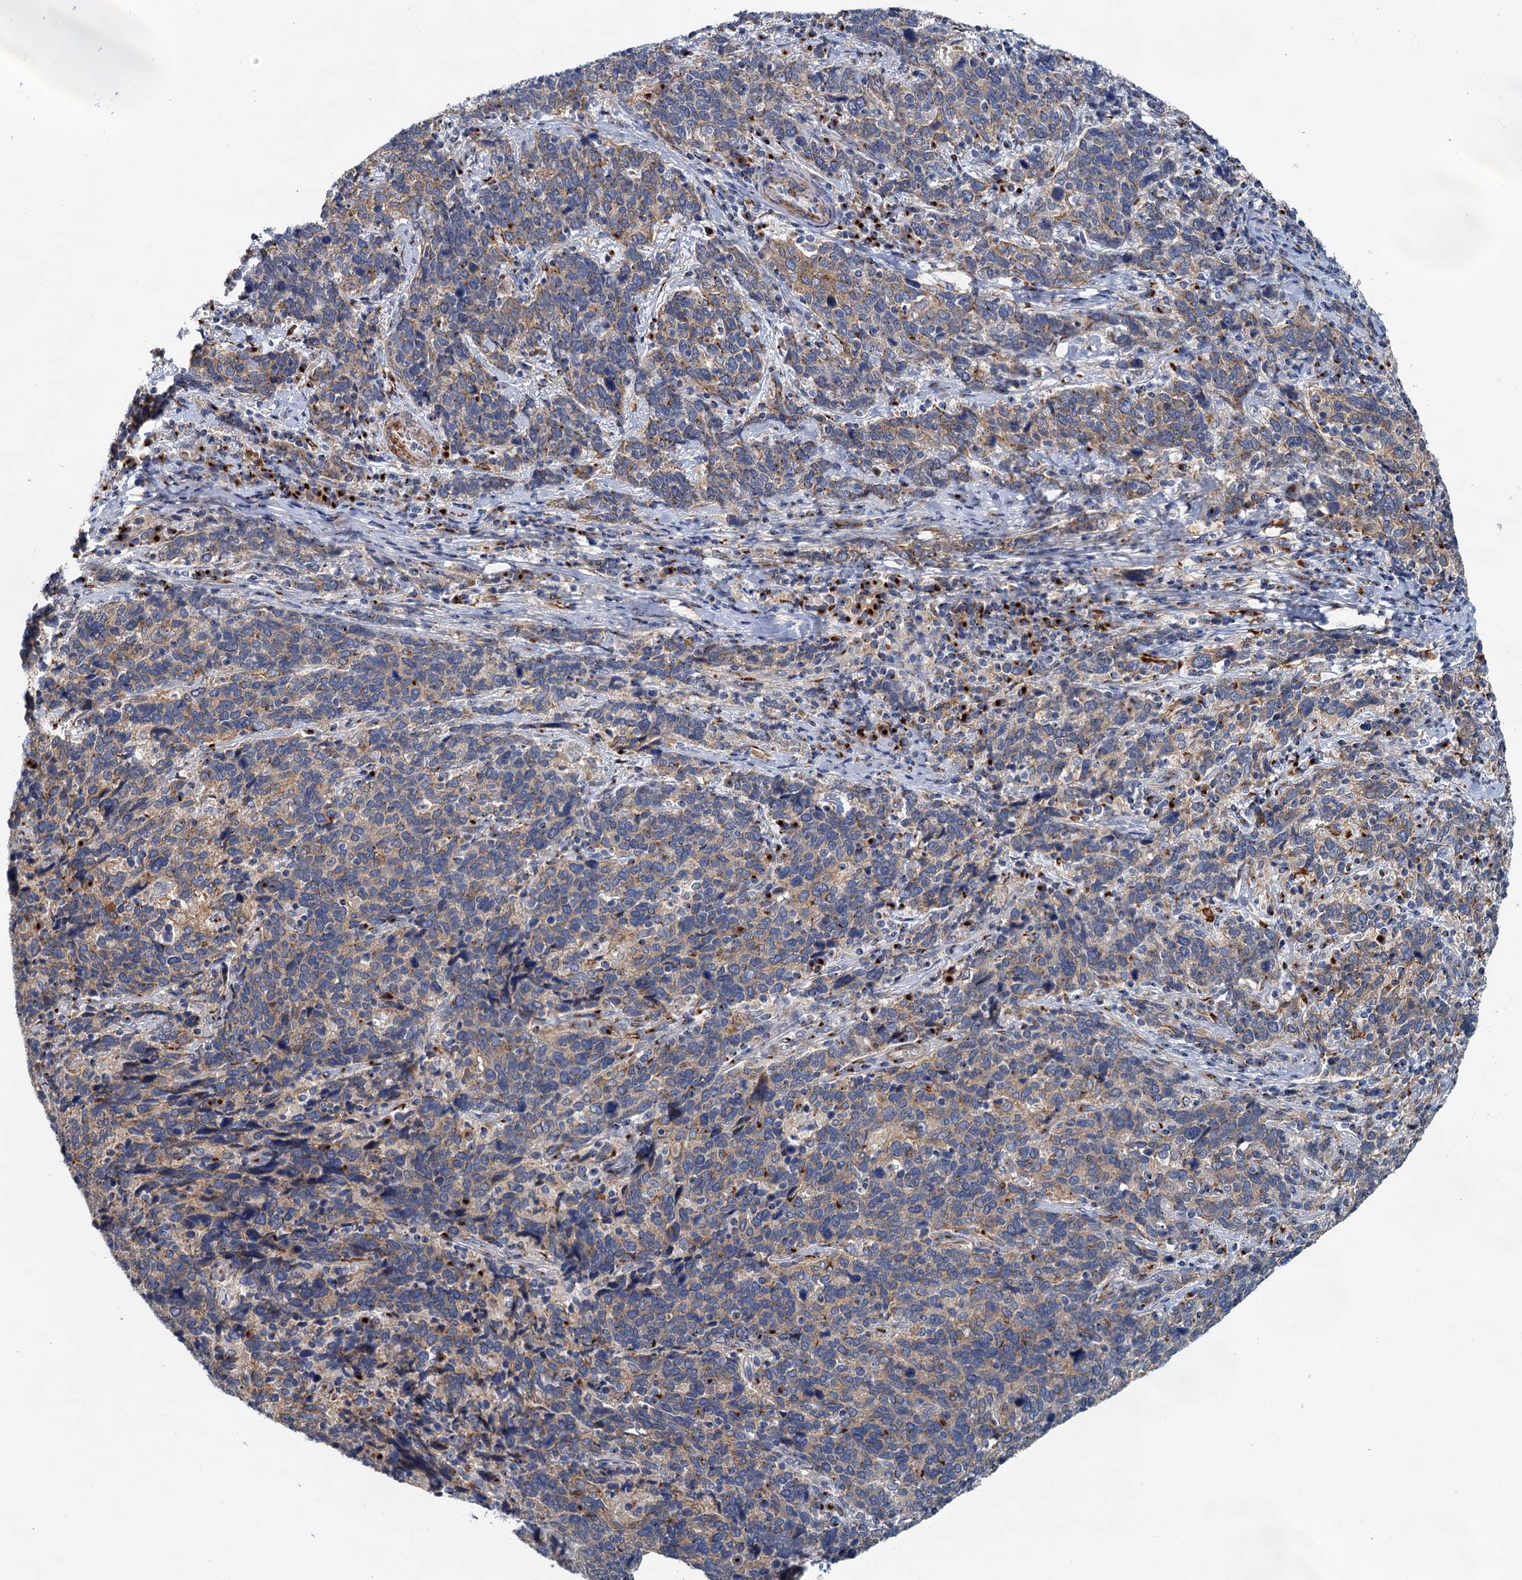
{"staining": {"intensity": "weak", "quantity": ">75%", "location": "cytoplasmic/membranous"}, "tissue": "cervical cancer", "cell_type": "Tumor cells", "image_type": "cancer", "snomed": [{"axis": "morphology", "description": "Squamous cell carcinoma, NOS"}, {"axis": "topography", "description": "Cervix"}], "caption": "Human squamous cell carcinoma (cervical) stained with a protein marker reveals weak staining in tumor cells.", "gene": "BET1L", "patient": {"sex": "female", "age": 41}}